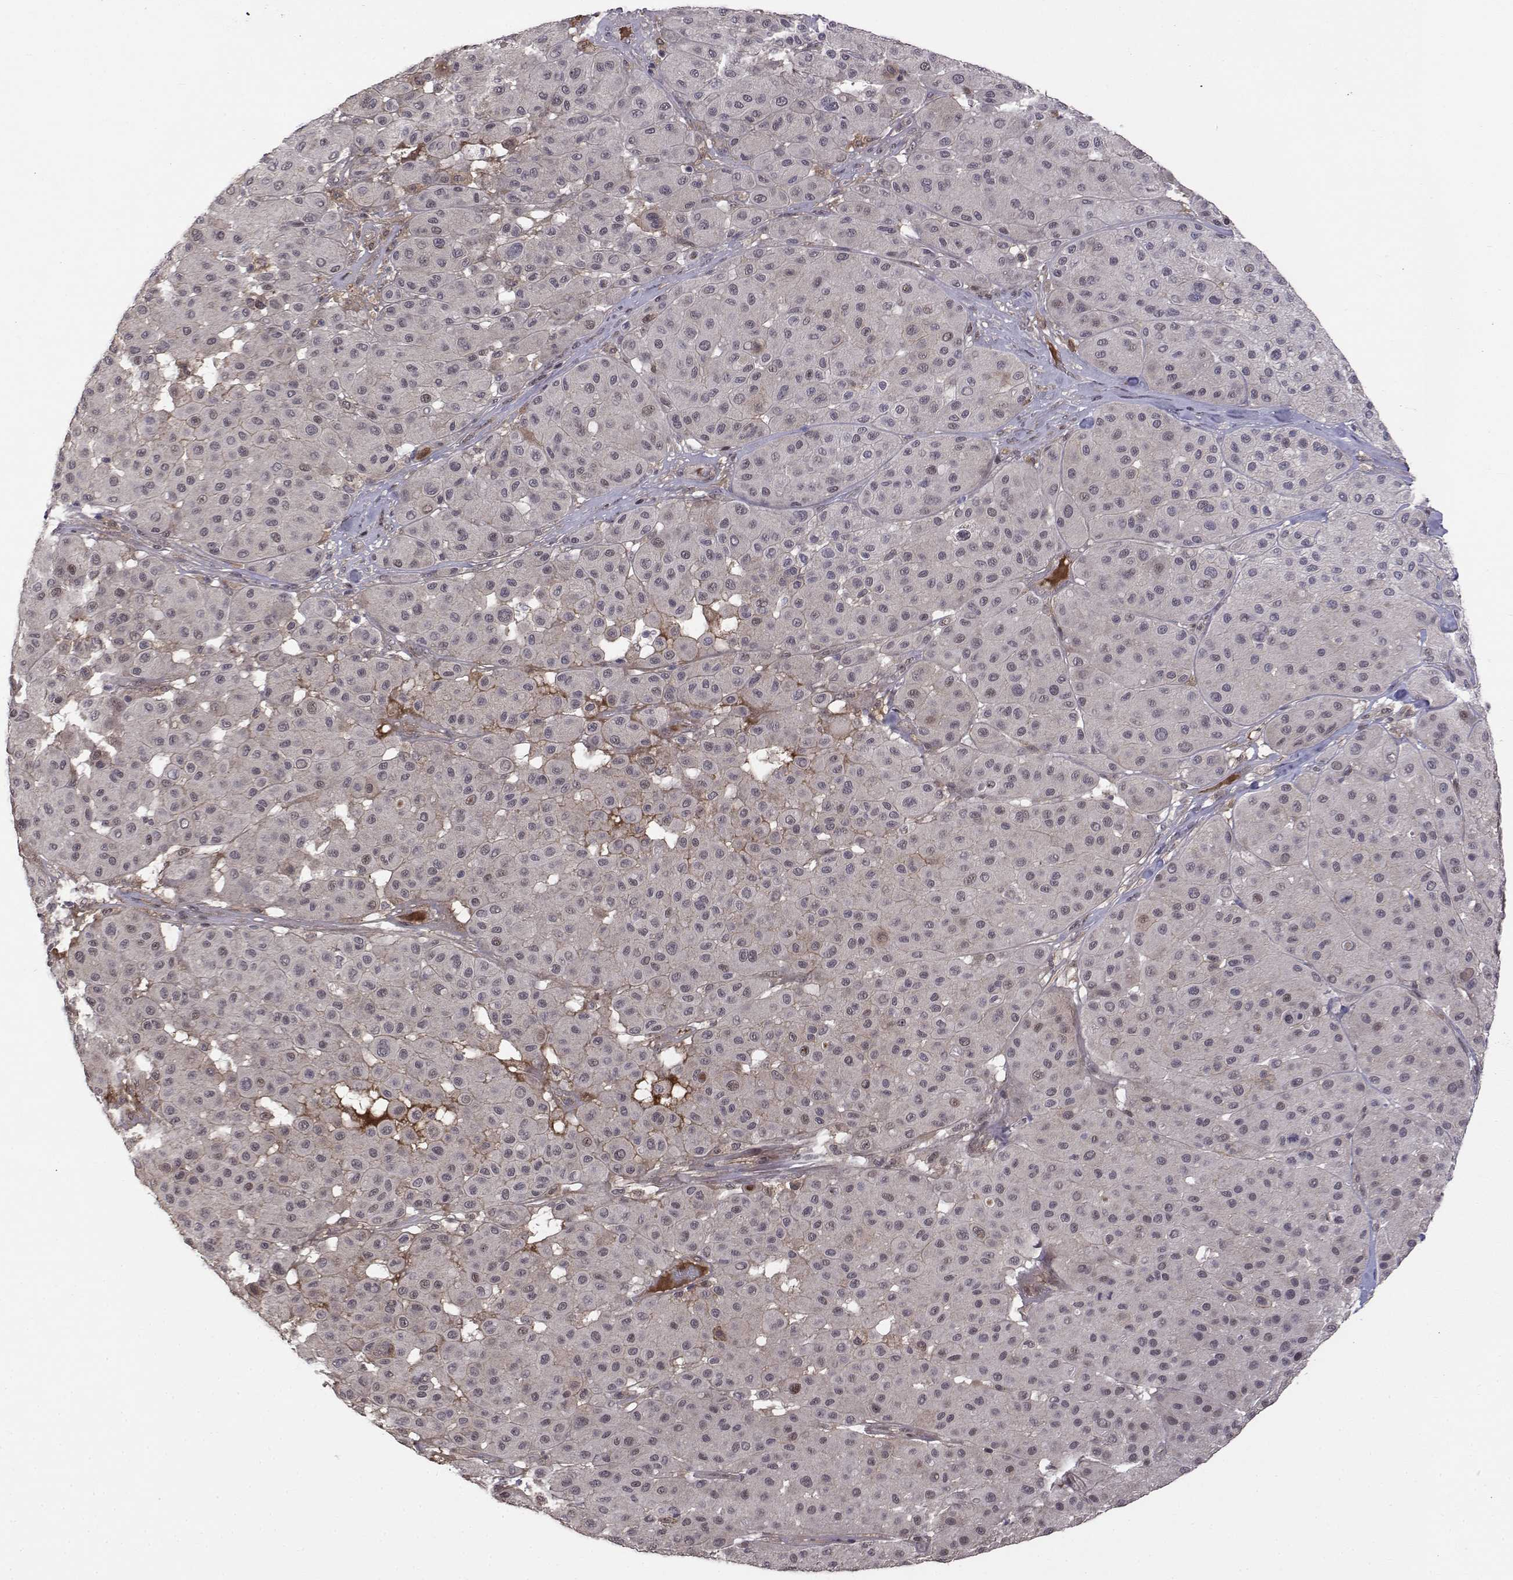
{"staining": {"intensity": "negative", "quantity": "none", "location": "none"}, "tissue": "melanoma", "cell_type": "Tumor cells", "image_type": "cancer", "snomed": [{"axis": "morphology", "description": "Malignant melanoma, Metastatic site"}, {"axis": "topography", "description": "Smooth muscle"}], "caption": "Melanoma was stained to show a protein in brown. There is no significant expression in tumor cells. (DAB (3,3'-diaminobenzidine) IHC visualized using brightfield microscopy, high magnification).", "gene": "ITGA7", "patient": {"sex": "male", "age": 41}}